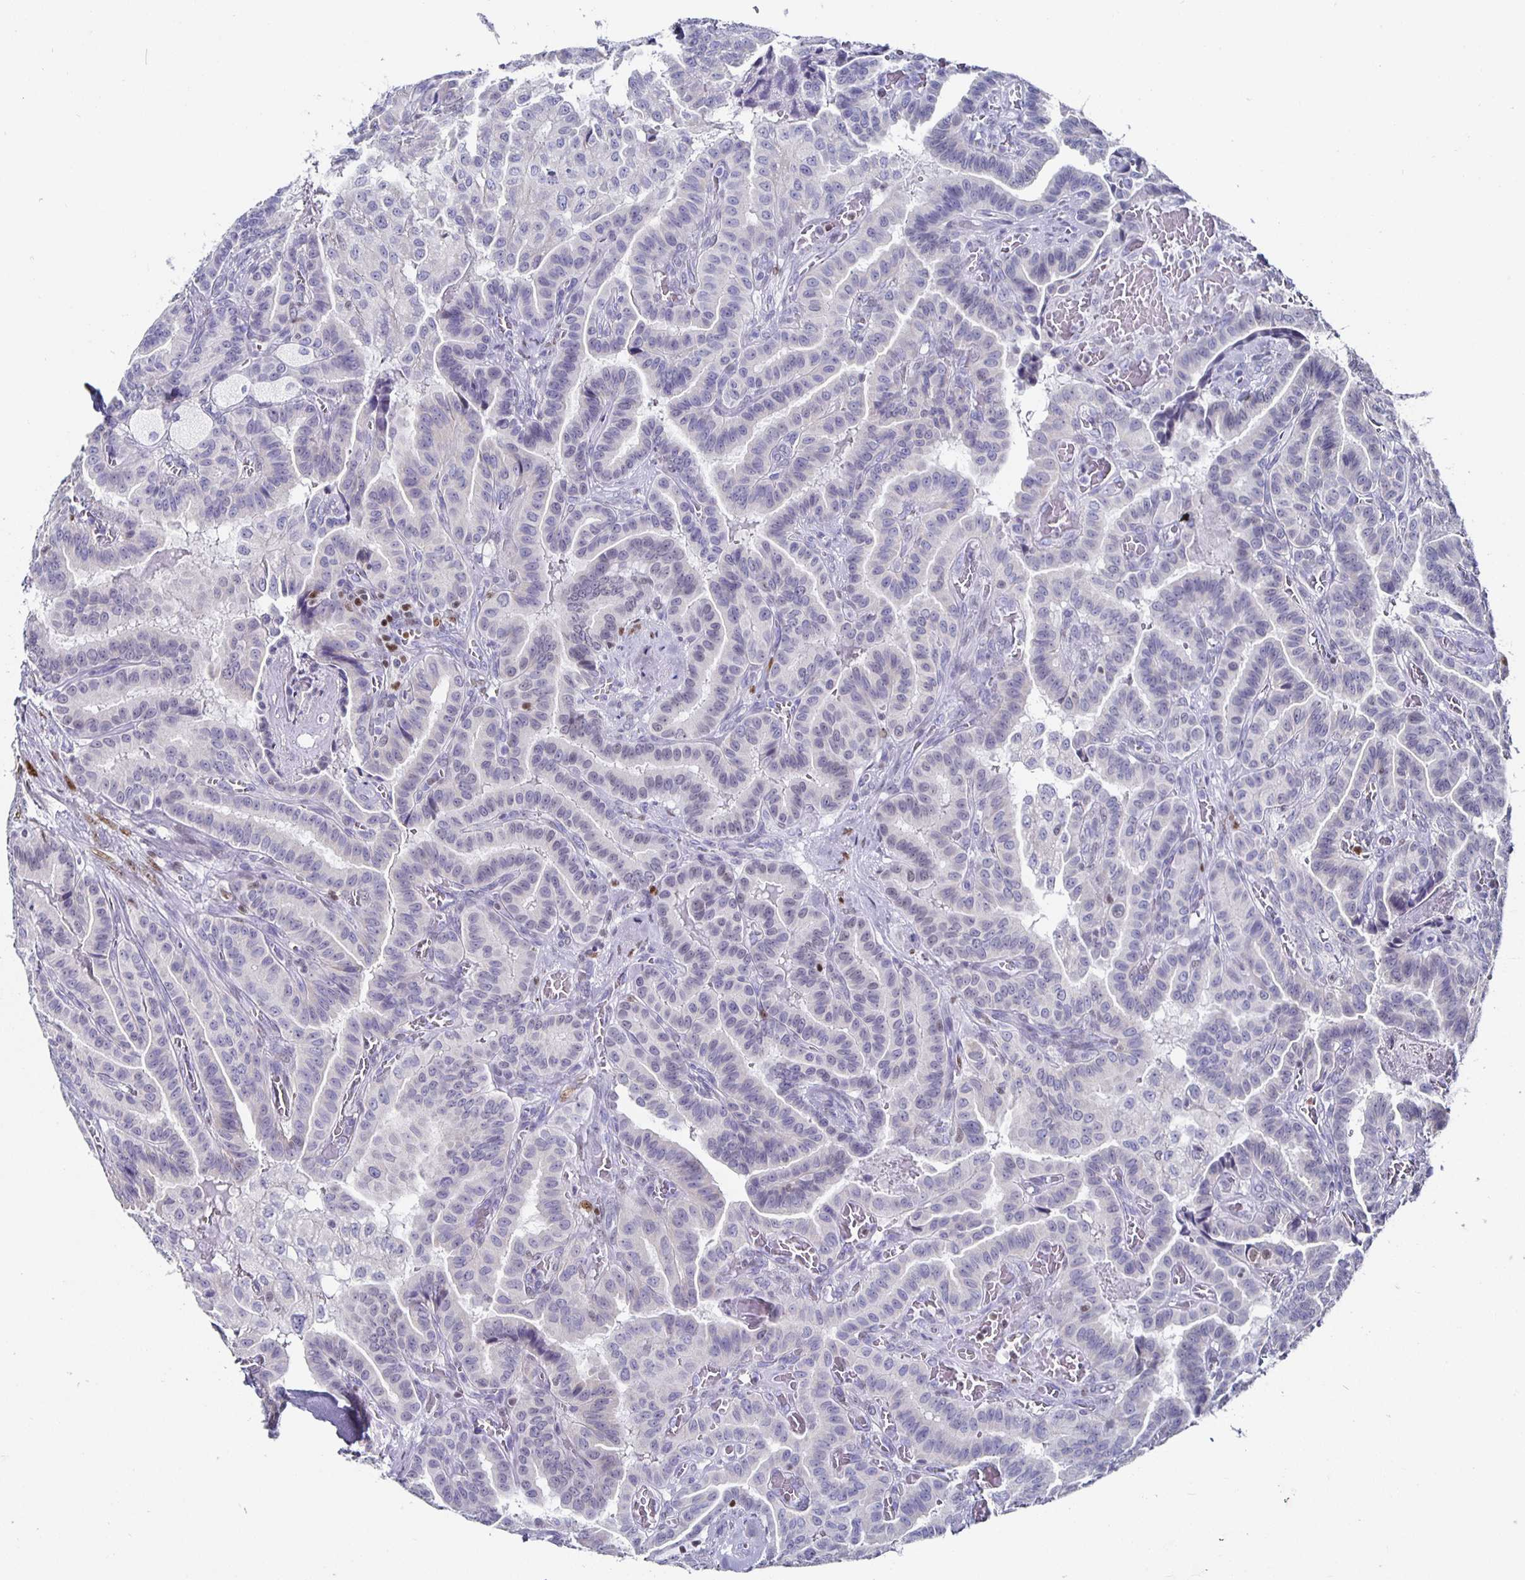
{"staining": {"intensity": "negative", "quantity": "none", "location": "none"}, "tissue": "thyroid cancer", "cell_type": "Tumor cells", "image_type": "cancer", "snomed": [{"axis": "morphology", "description": "Papillary adenocarcinoma, NOS"}, {"axis": "morphology", "description": "Papillary adenoma metastatic"}, {"axis": "topography", "description": "Thyroid gland"}], "caption": "DAB immunohistochemical staining of papillary adenocarcinoma (thyroid) reveals no significant staining in tumor cells. Nuclei are stained in blue.", "gene": "RUNX2", "patient": {"sex": "male", "age": 87}}